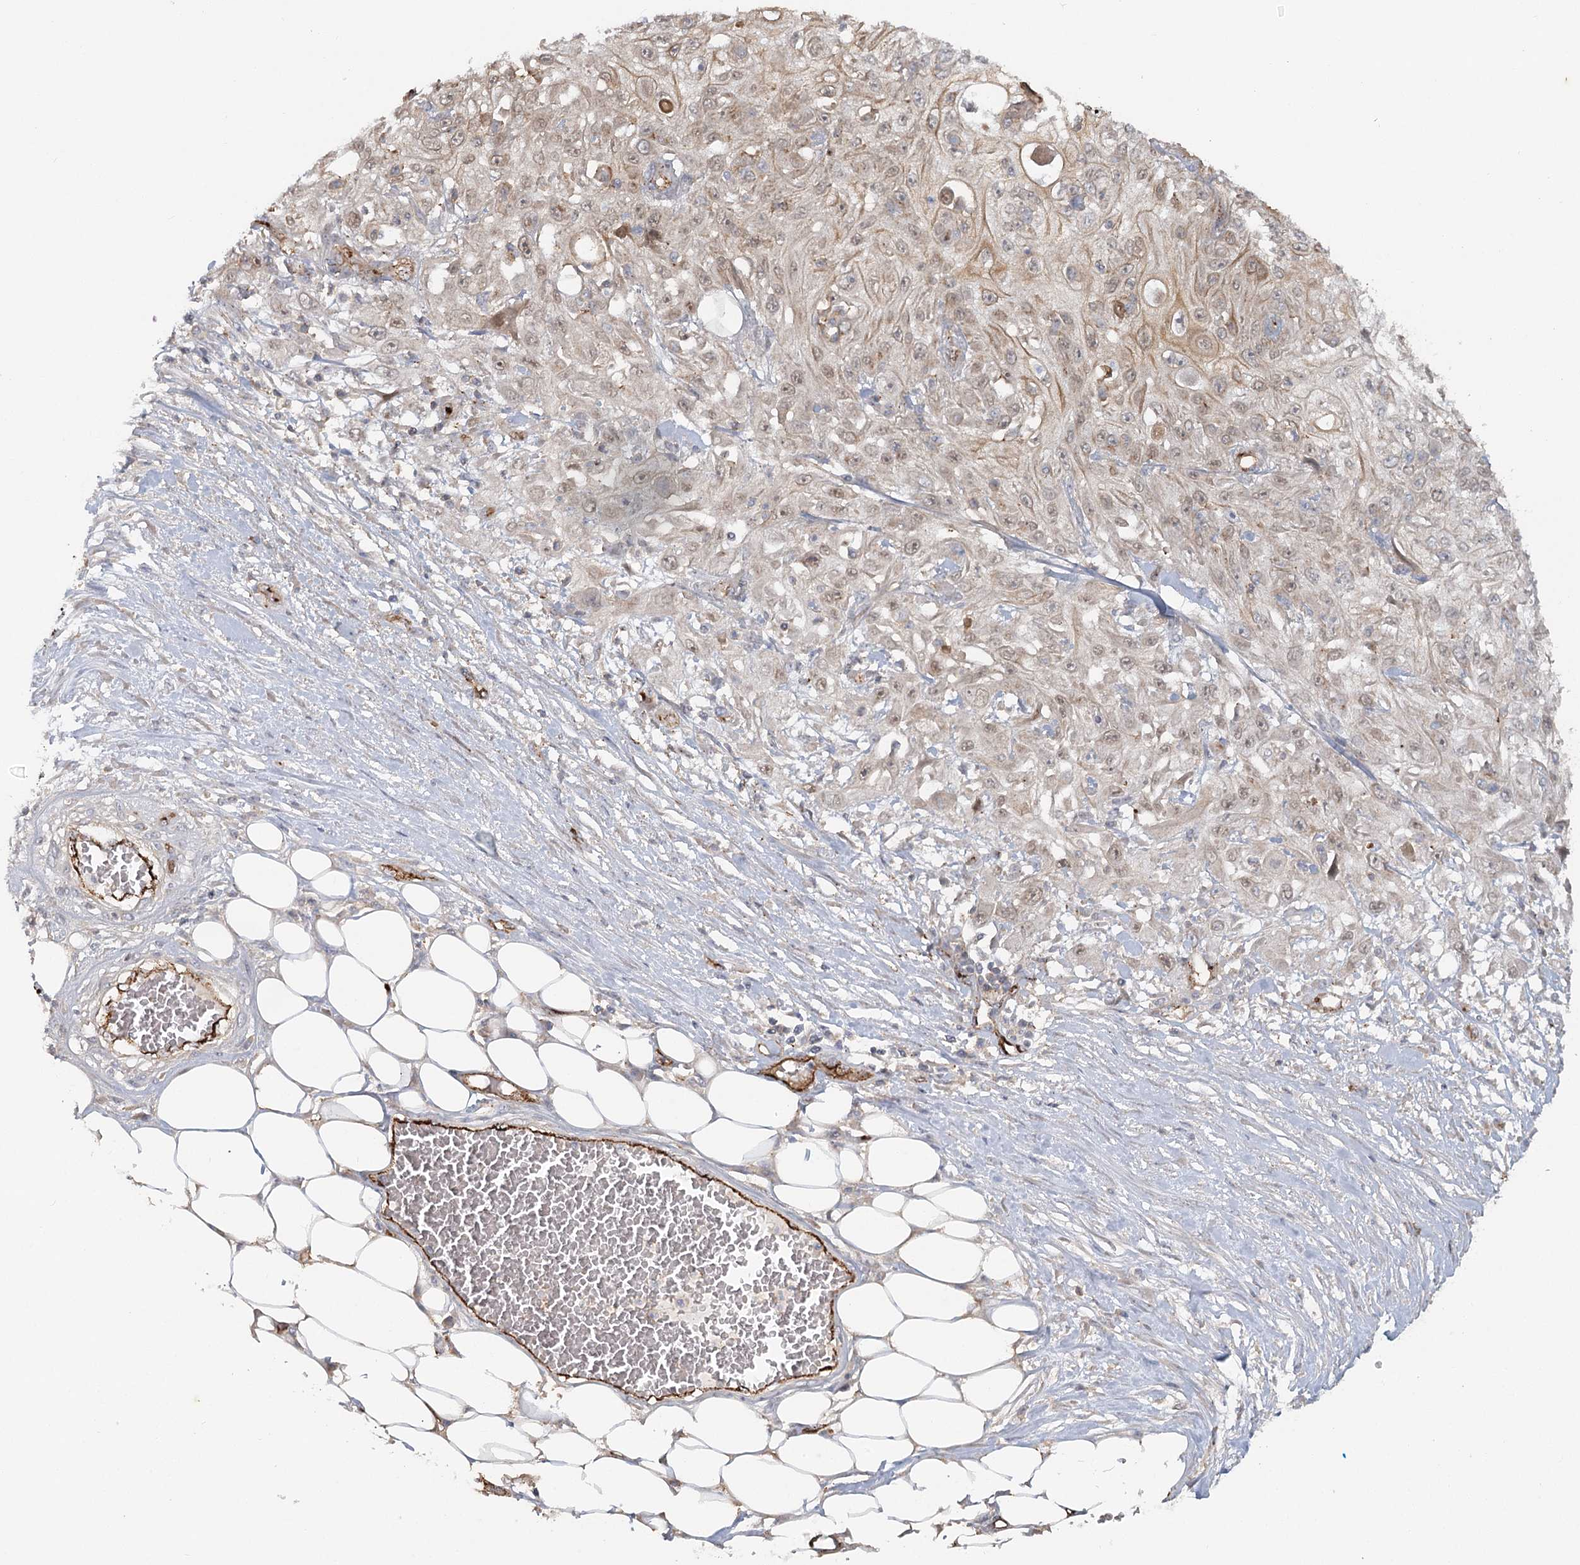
{"staining": {"intensity": "weak", "quantity": "25%-75%", "location": "cytoplasmic/membranous"}, "tissue": "skin cancer", "cell_type": "Tumor cells", "image_type": "cancer", "snomed": [{"axis": "morphology", "description": "Squamous cell carcinoma, NOS"}, {"axis": "morphology", "description": "Squamous cell carcinoma, metastatic, NOS"}, {"axis": "topography", "description": "Skin"}, {"axis": "topography", "description": "Lymph node"}], "caption": "The histopathology image displays a brown stain indicating the presence of a protein in the cytoplasmic/membranous of tumor cells in metastatic squamous cell carcinoma (skin). (DAB (3,3'-diaminobenzidine) = brown stain, brightfield microscopy at high magnification).", "gene": "KBTBD4", "patient": {"sex": "male", "age": 75}}